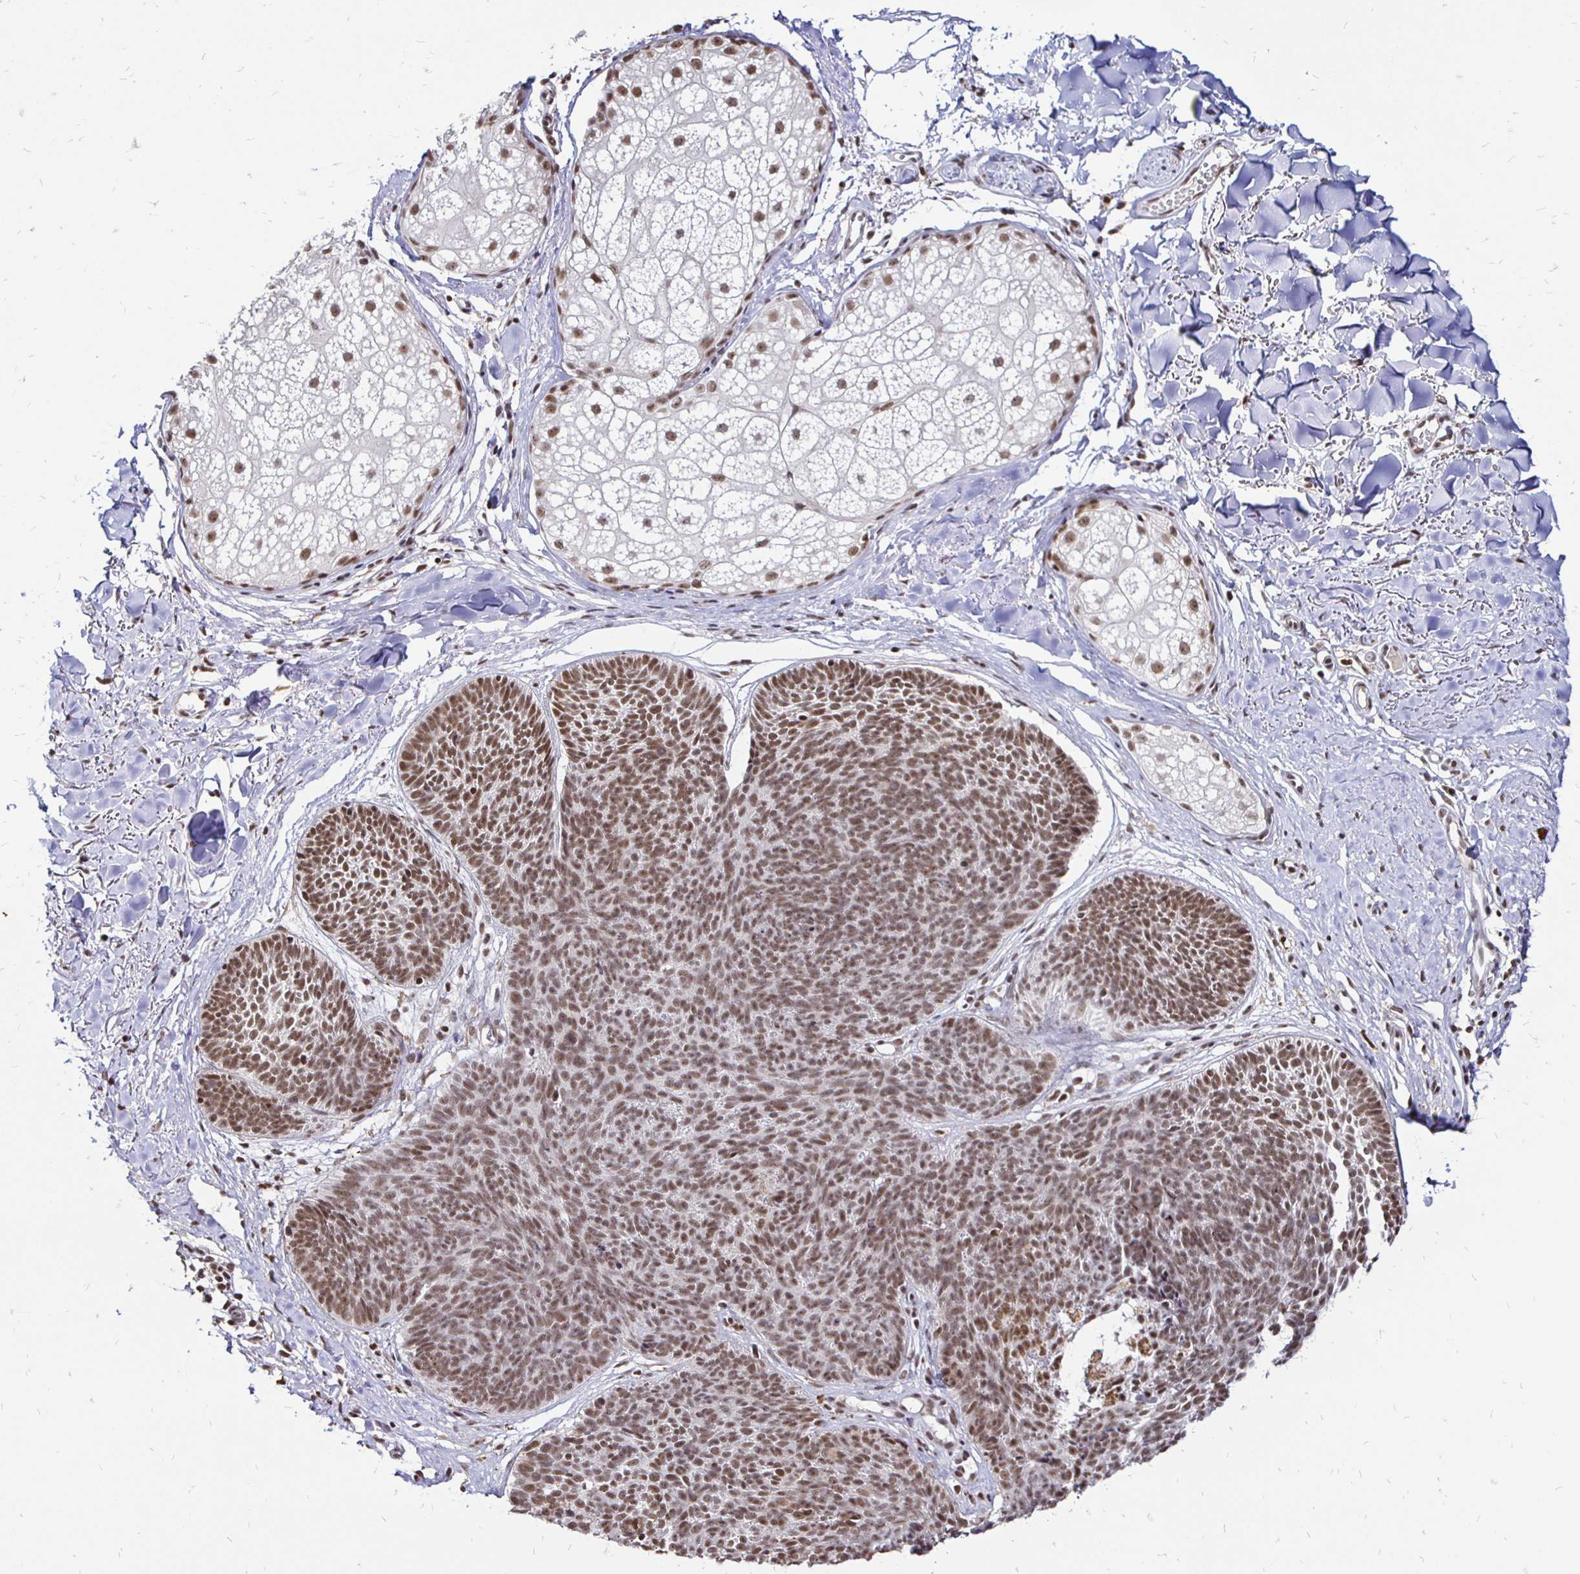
{"staining": {"intensity": "moderate", "quantity": ">75%", "location": "nuclear"}, "tissue": "skin cancer", "cell_type": "Tumor cells", "image_type": "cancer", "snomed": [{"axis": "morphology", "description": "Basal cell carcinoma"}, {"axis": "topography", "description": "Skin"}, {"axis": "topography", "description": "Skin of neck"}, {"axis": "topography", "description": "Skin of shoulder"}, {"axis": "topography", "description": "Skin of back"}], "caption": "A histopathology image of basal cell carcinoma (skin) stained for a protein displays moderate nuclear brown staining in tumor cells.", "gene": "SIN3A", "patient": {"sex": "male", "age": 80}}